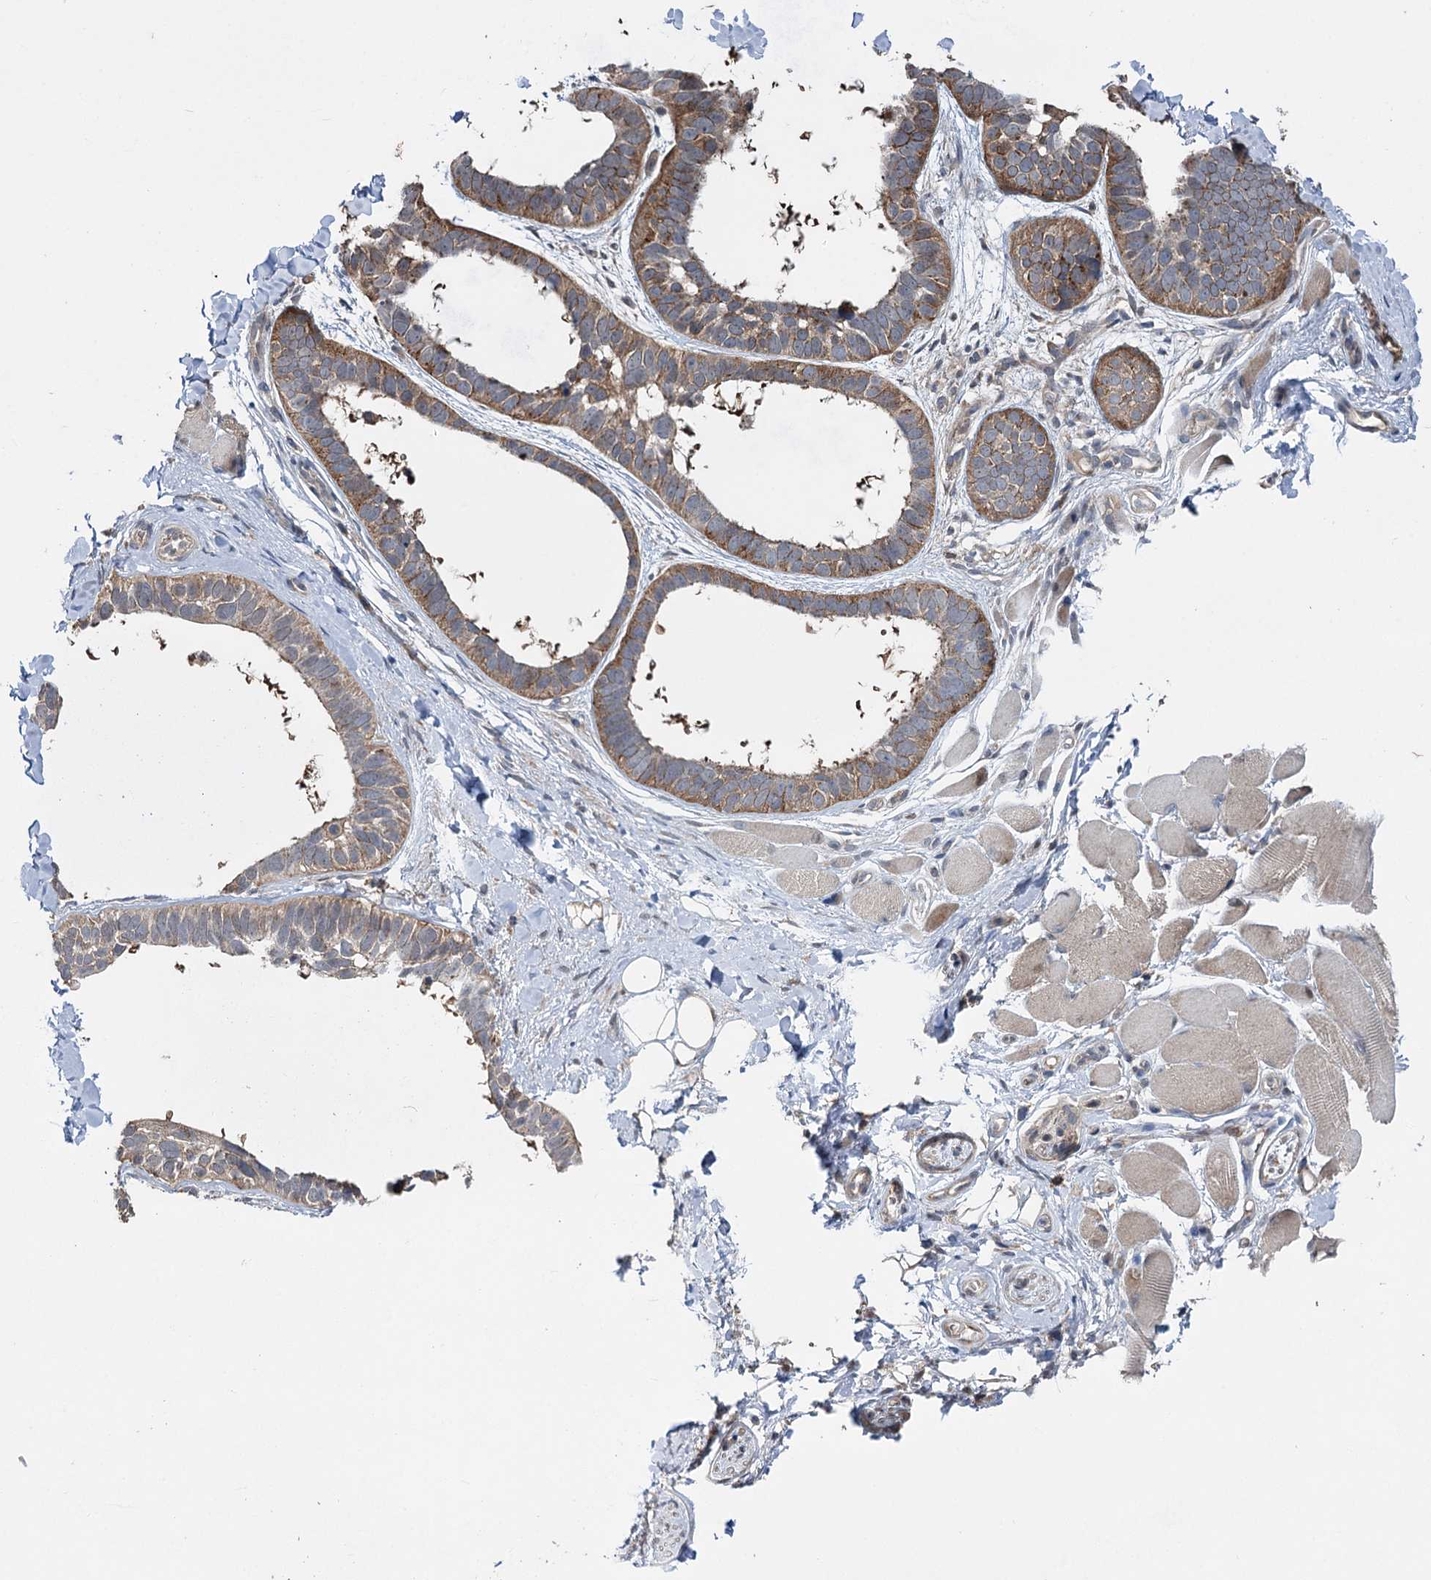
{"staining": {"intensity": "moderate", "quantity": ">75%", "location": "cytoplasmic/membranous"}, "tissue": "skin cancer", "cell_type": "Tumor cells", "image_type": "cancer", "snomed": [{"axis": "morphology", "description": "Basal cell carcinoma"}, {"axis": "topography", "description": "Skin"}], "caption": "Tumor cells exhibit medium levels of moderate cytoplasmic/membranous expression in approximately >75% of cells in human skin cancer (basal cell carcinoma).", "gene": "STX6", "patient": {"sex": "male", "age": 62}}